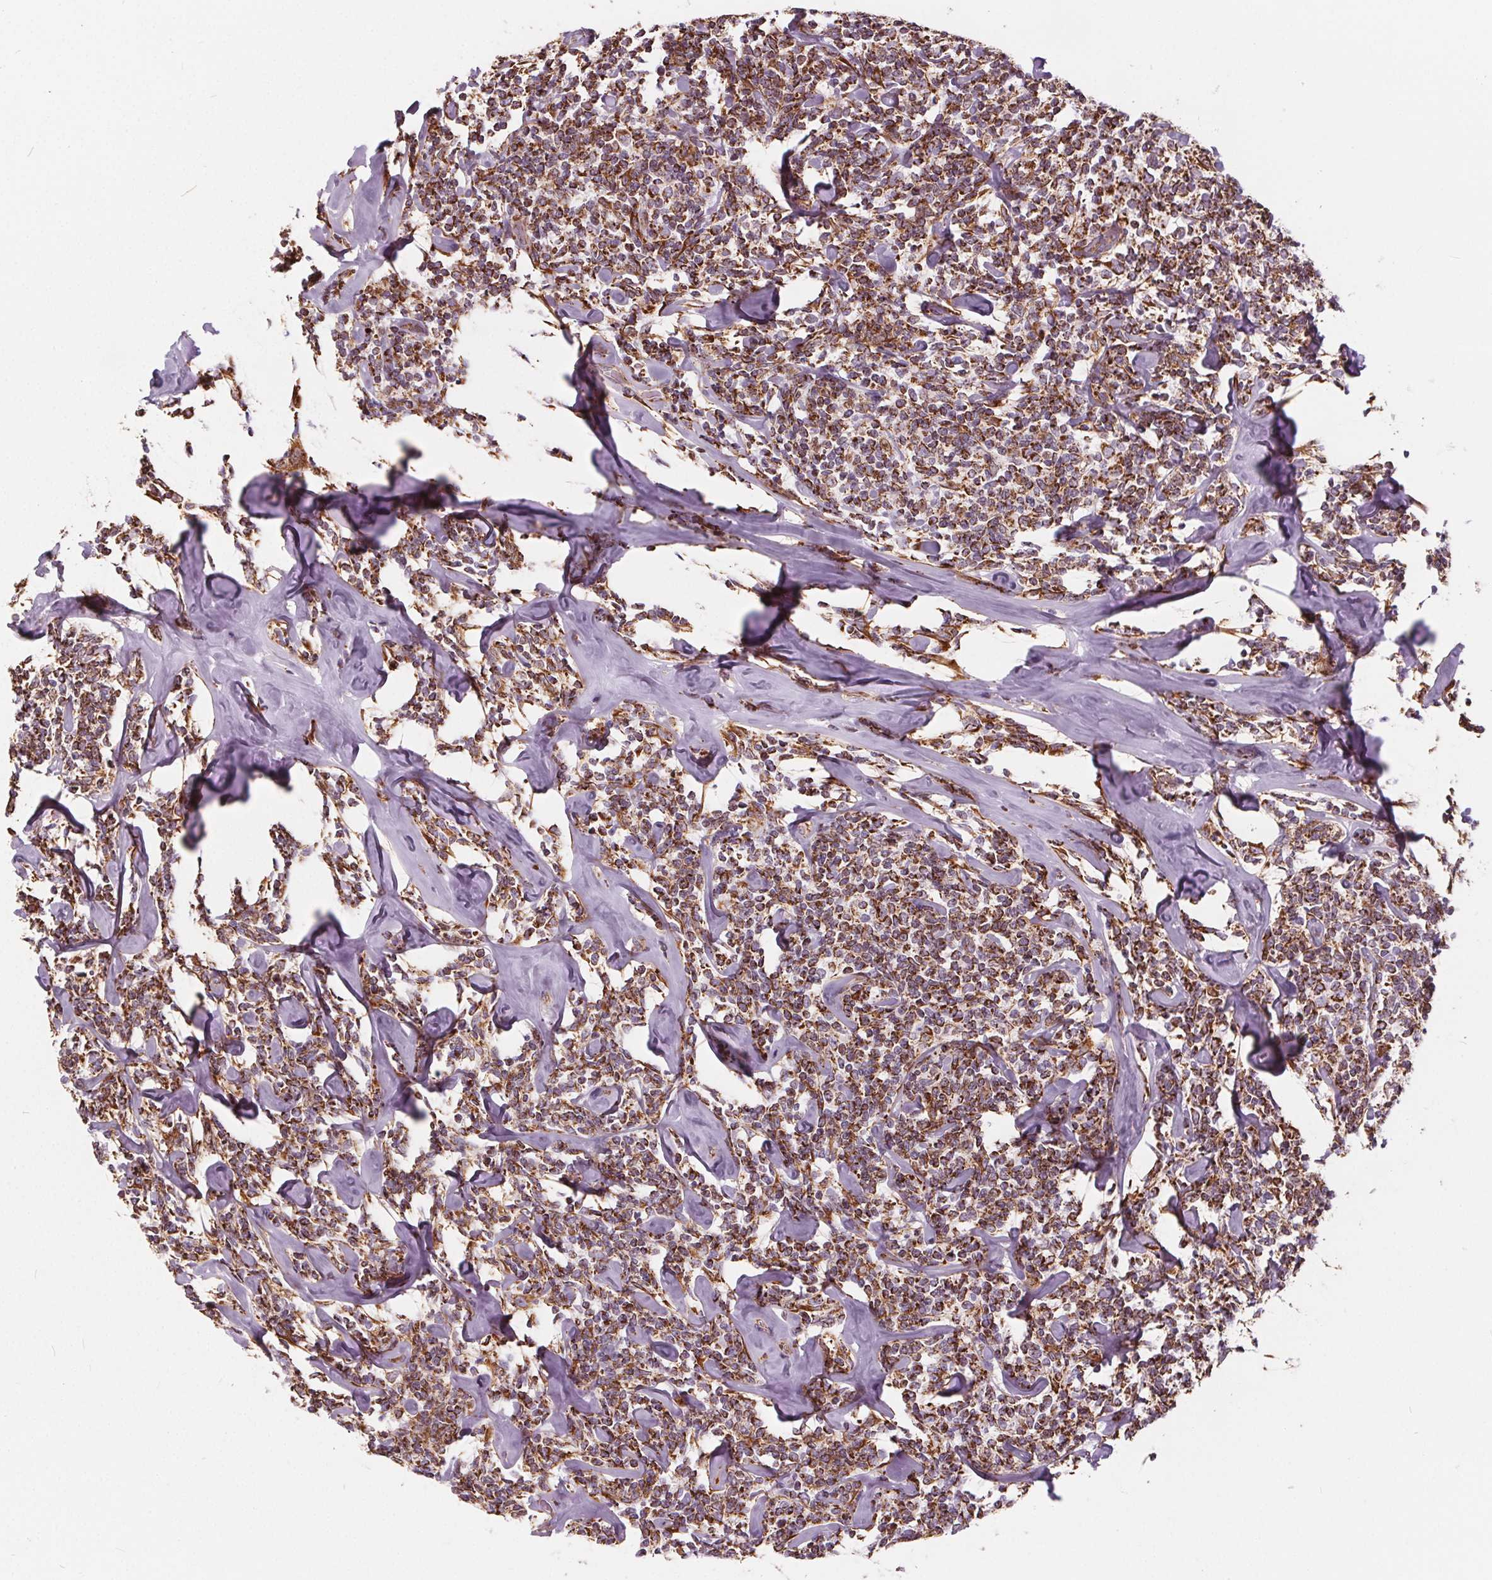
{"staining": {"intensity": "moderate", "quantity": ">75%", "location": "cytoplasmic/membranous"}, "tissue": "lymphoma", "cell_type": "Tumor cells", "image_type": "cancer", "snomed": [{"axis": "morphology", "description": "Malignant lymphoma, non-Hodgkin's type, Low grade"}, {"axis": "topography", "description": "Lymph node"}], "caption": "Brown immunohistochemical staining in human low-grade malignant lymphoma, non-Hodgkin's type exhibits moderate cytoplasmic/membranous staining in approximately >75% of tumor cells.", "gene": "PLSCR3", "patient": {"sex": "female", "age": 56}}